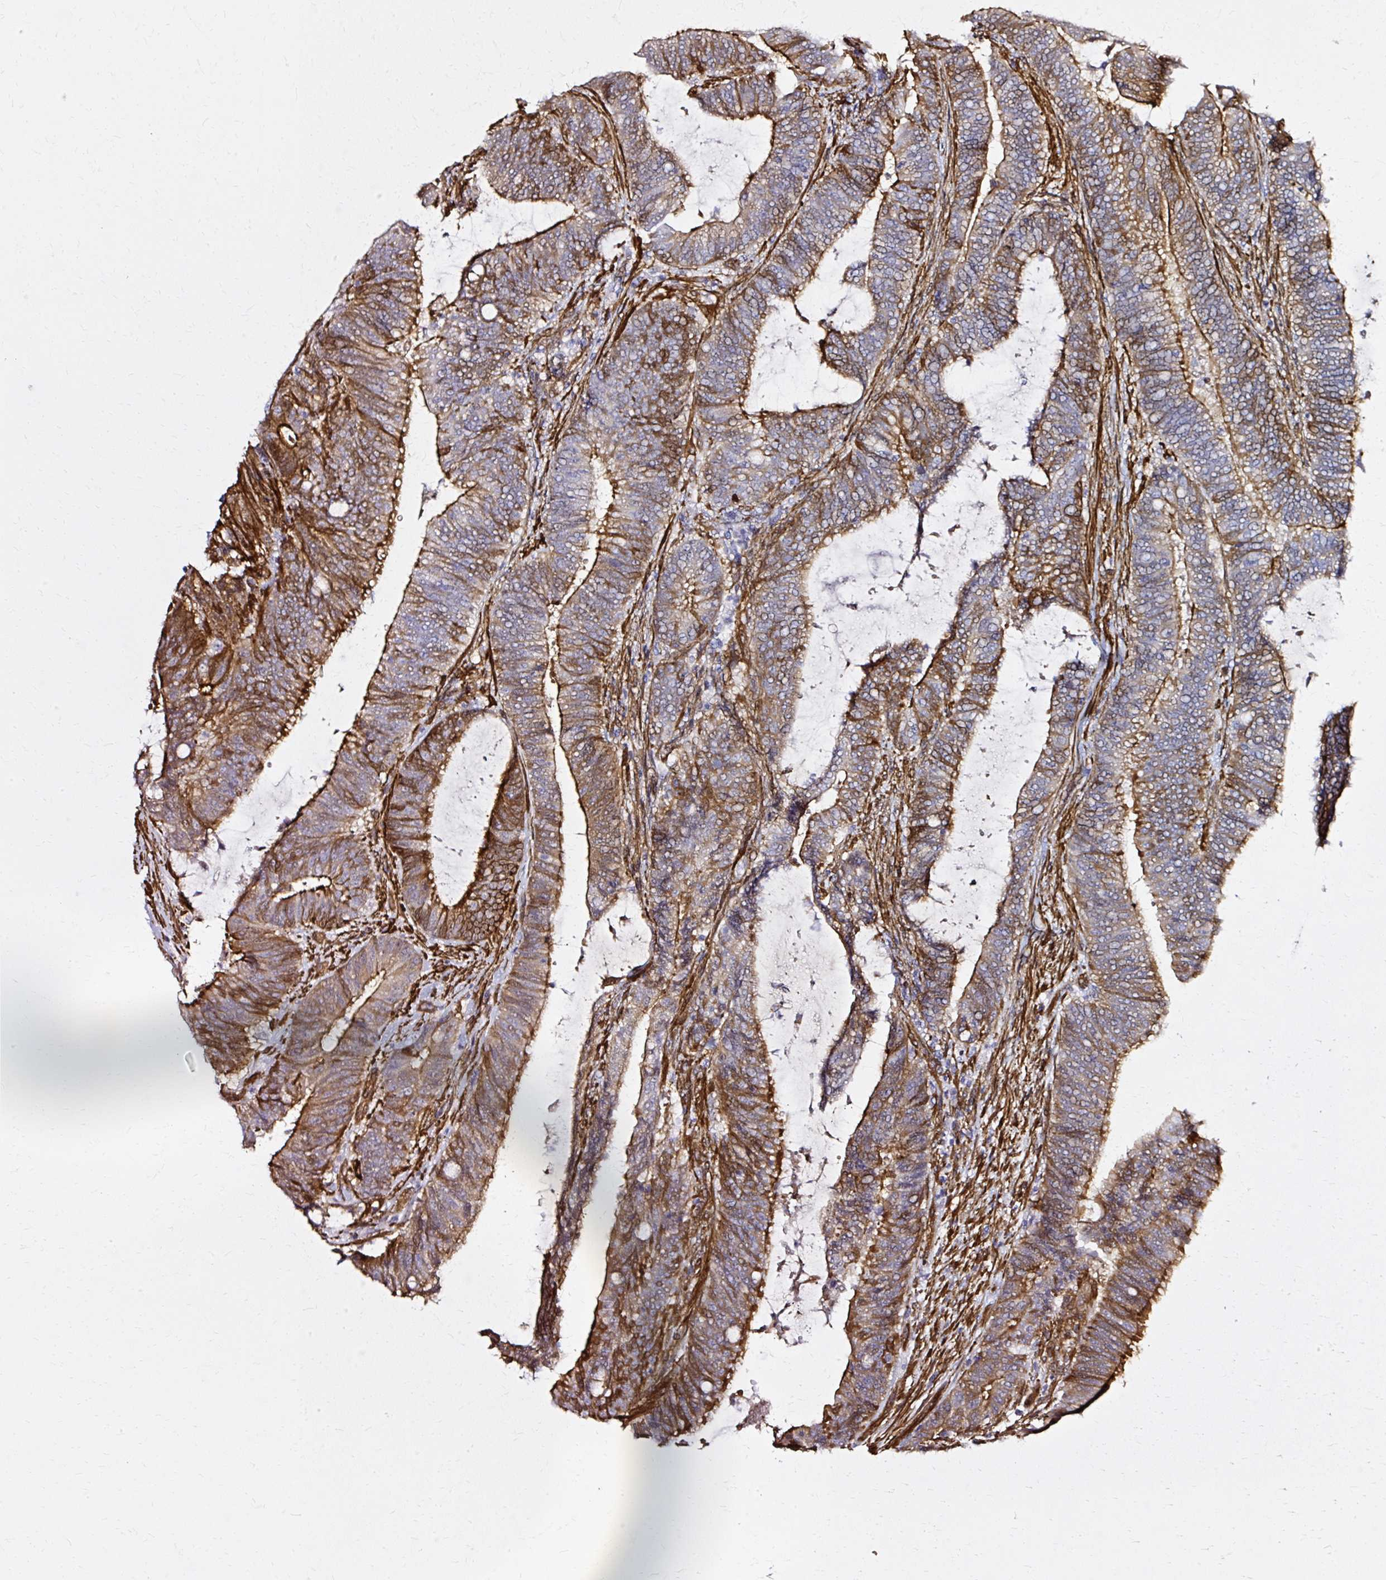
{"staining": {"intensity": "moderate", "quantity": "25%-75%", "location": "cytoplasmic/membranous"}, "tissue": "colorectal cancer", "cell_type": "Tumor cells", "image_type": "cancer", "snomed": [{"axis": "morphology", "description": "Adenocarcinoma, NOS"}, {"axis": "topography", "description": "Colon"}], "caption": "The photomicrograph demonstrates staining of colorectal adenocarcinoma, revealing moderate cytoplasmic/membranous protein expression (brown color) within tumor cells. The staining was performed using DAB (3,3'-diaminobenzidine) to visualize the protein expression in brown, while the nuclei were stained in blue with hematoxylin (Magnification: 20x).", "gene": "CNN3", "patient": {"sex": "female", "age": 43}}